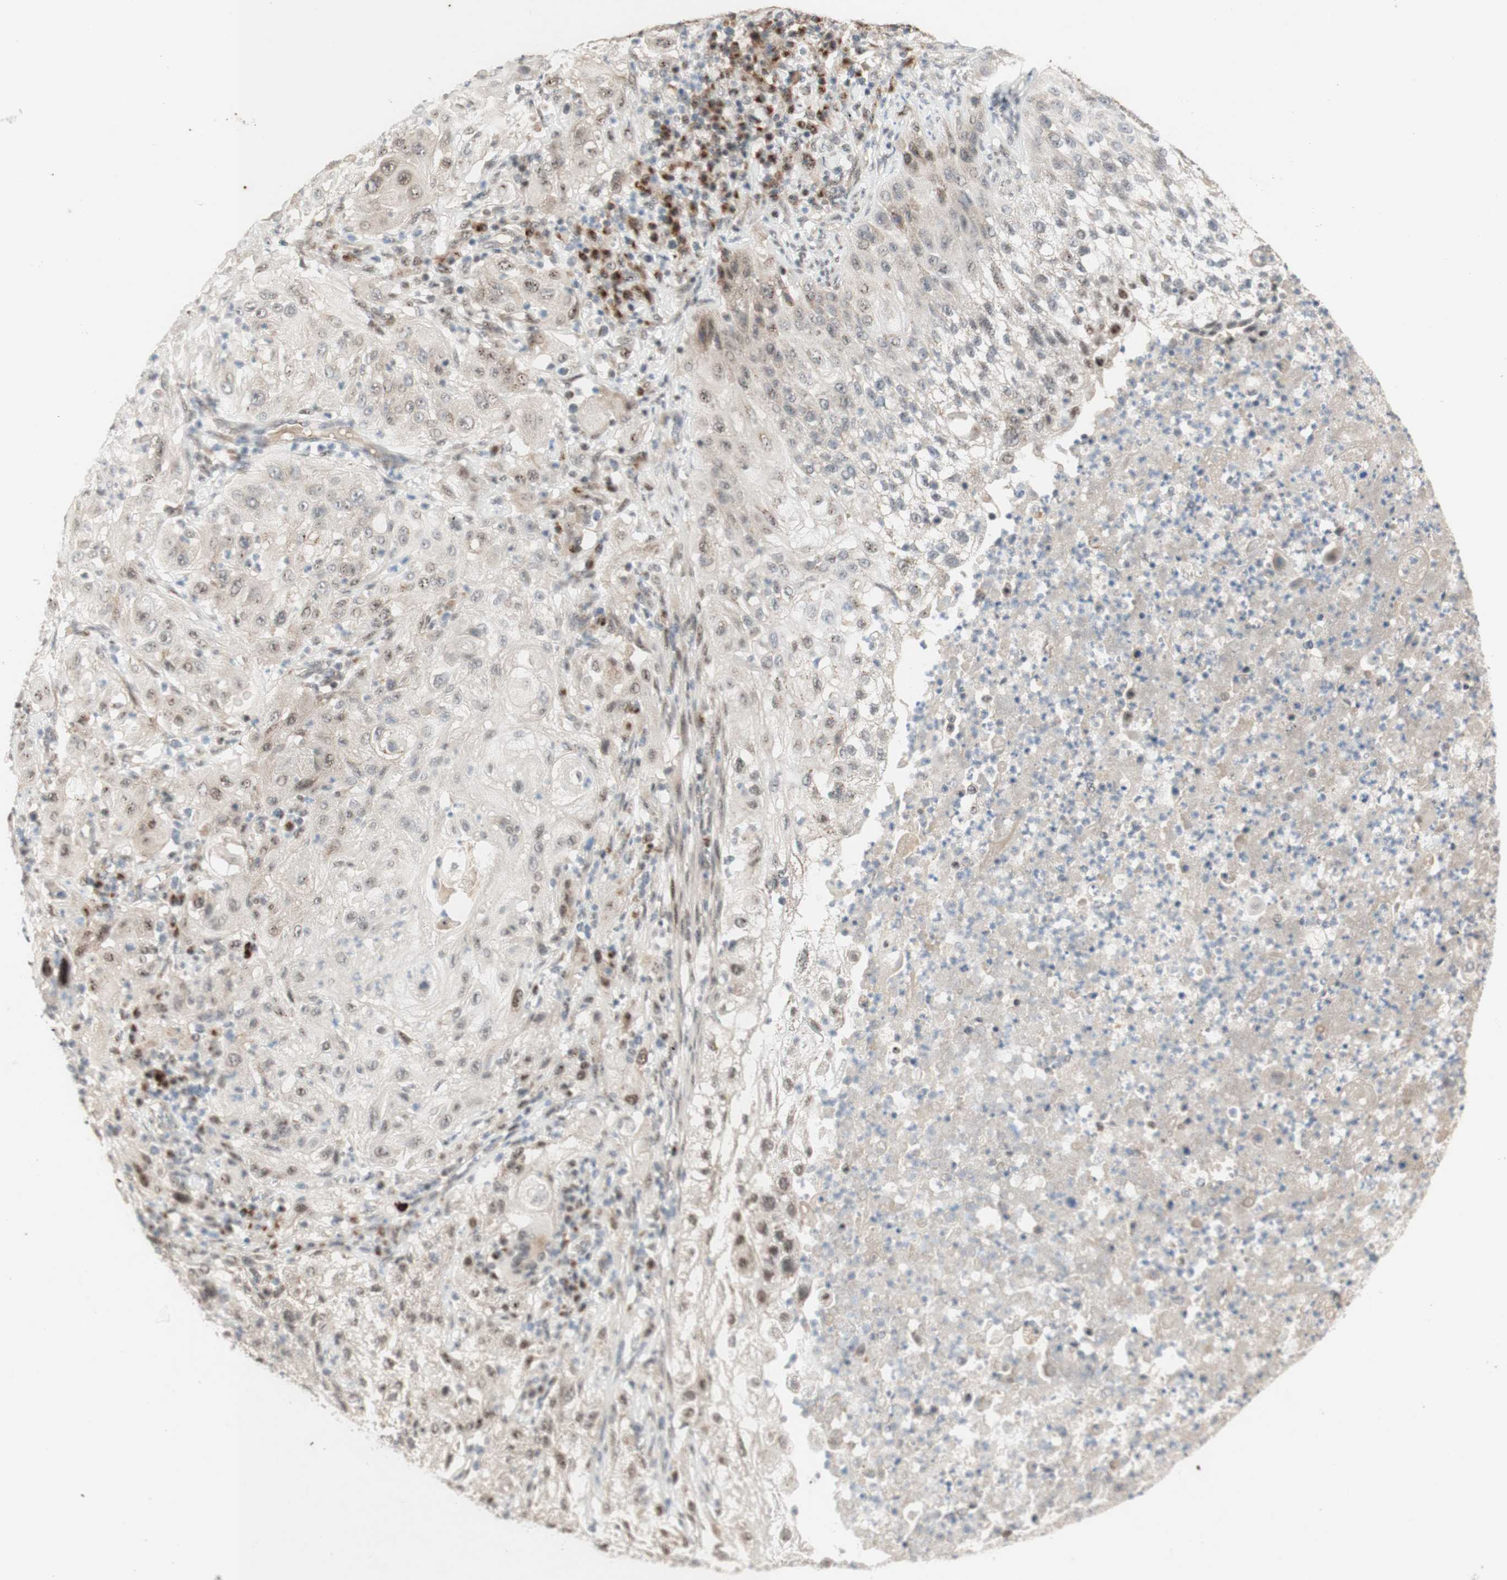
{"staining": {"intensity": "moderate", "quantity": ">75%", "location": "cytoplasmic/membranous"}, "tissue": "lung cancer", "cell_type": "Tumor cells", "image_type": "cancer", "snomed": [{"axis": "morphology", "description": "Inflammation, NOS"}, {"axis": "morphology", "description": "Squamous cell carcinoma, NOS"}, {"axis": "topography", "description": "Lymph node"}, {"axis": "topography", "description": "Soft tissue"}, {"axis": "topography", "description": "Lung"}], "caption": "Squamous cell carcinoma (lung) stained with a brown dye displays moderate cytoplasmic/membranous positive staining in about >75% of tumor cells.", "gene": "CYLD", "patient": {"sex": "male", "age": 66}}